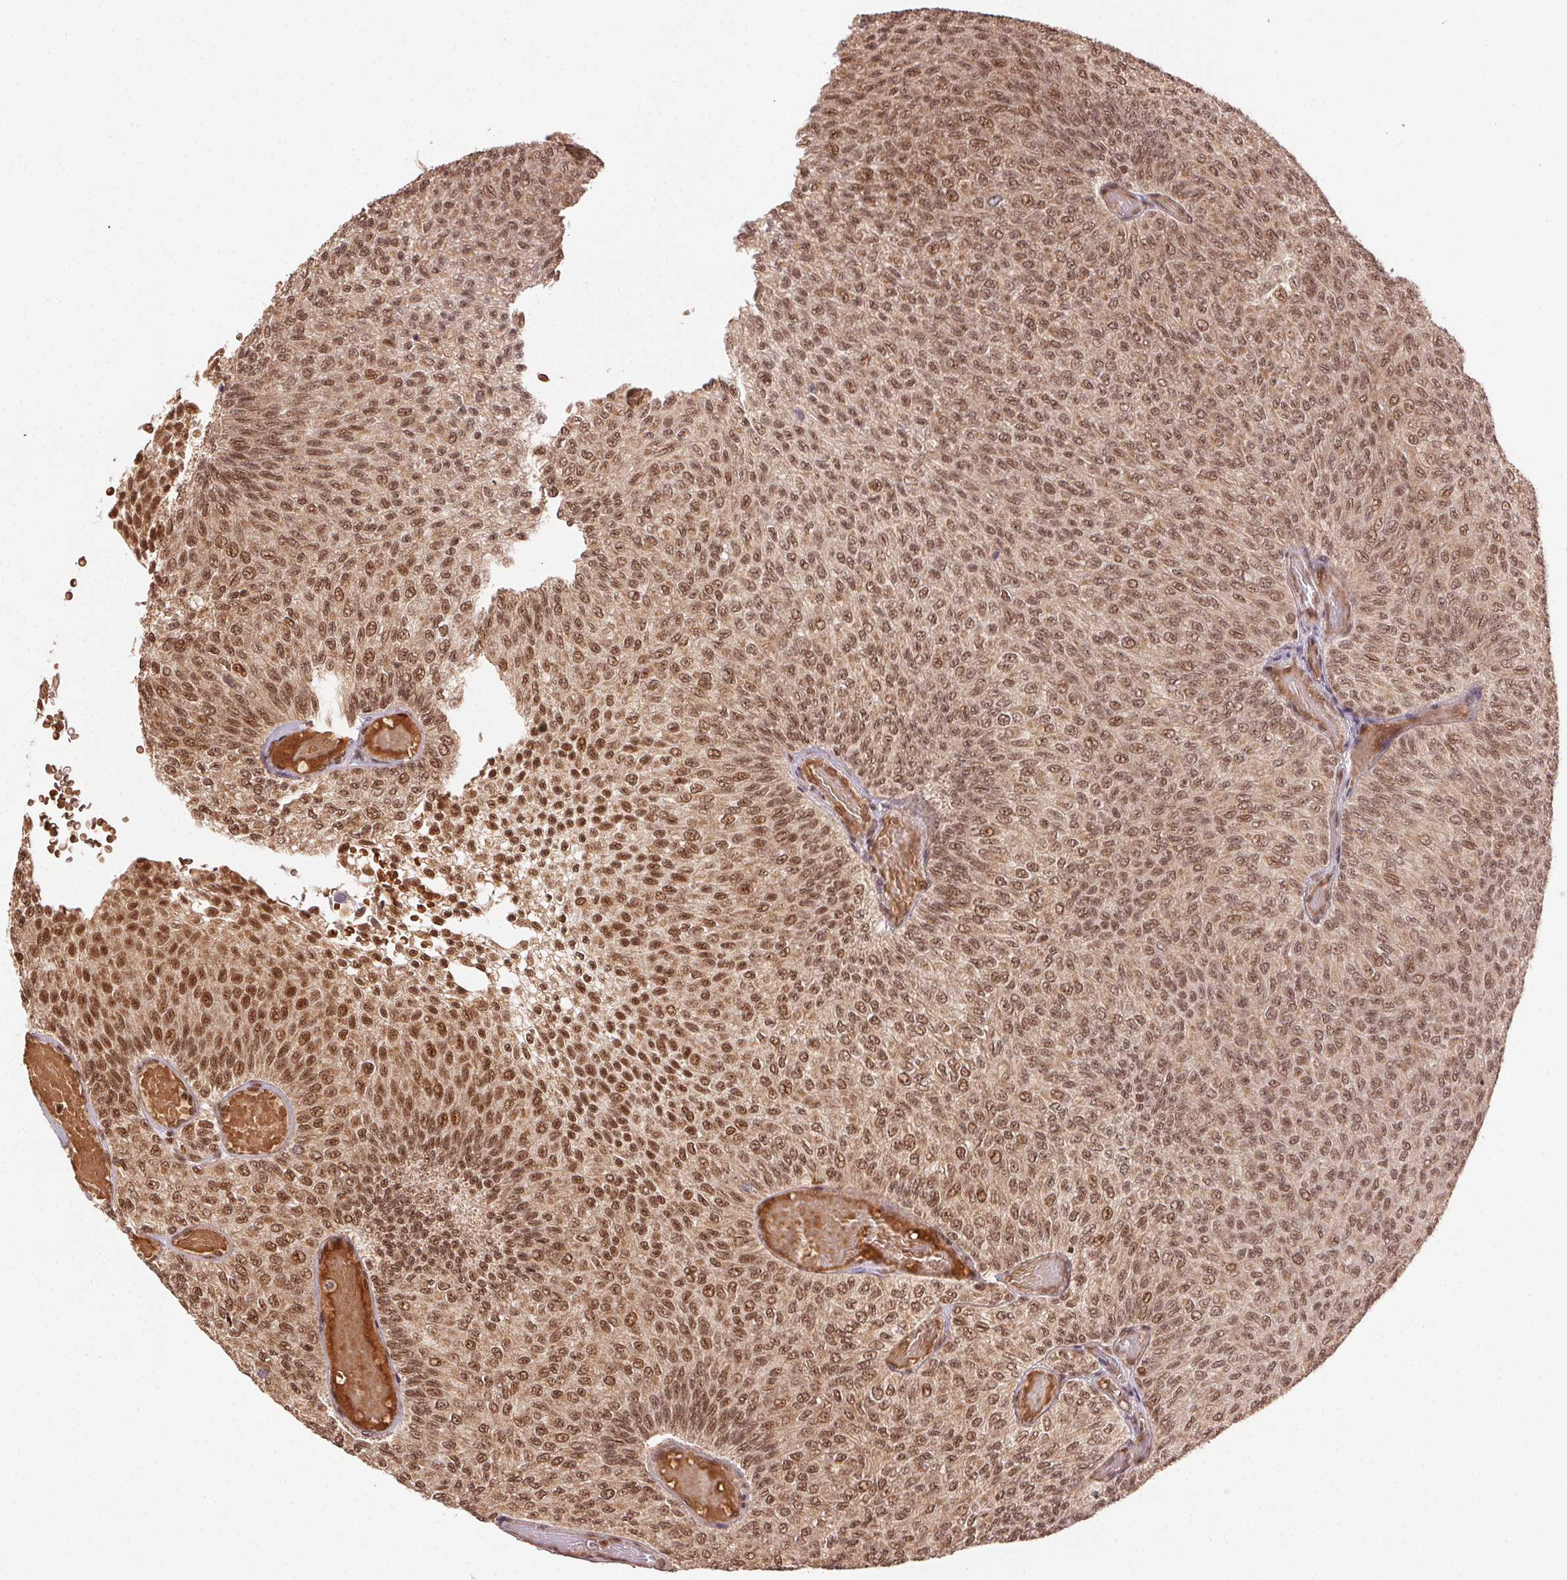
{"staining": {"intensity": "moderate", "quantity": ">75%", "location": "cytoplasmic/membranous,nuclear"}, "tissue": "urothelial cancer", "cell_type": "Tumor cells", "image_type": "cancer", "snomed": [{"axis": "morphology", "description": "Urothelial carcinoma, Low grade"}, {"axis": "topography", "description": "Urinary bladder"}], "caption": "This photomicrograph reveals IHC staining of human urothelial cancer, with medium moderate cytoplasmic/membranous and nuclear expression in approximately >75% of tumor cells.", "gene": "TREML4", "patient": {"sex": "male", "age": 78}}